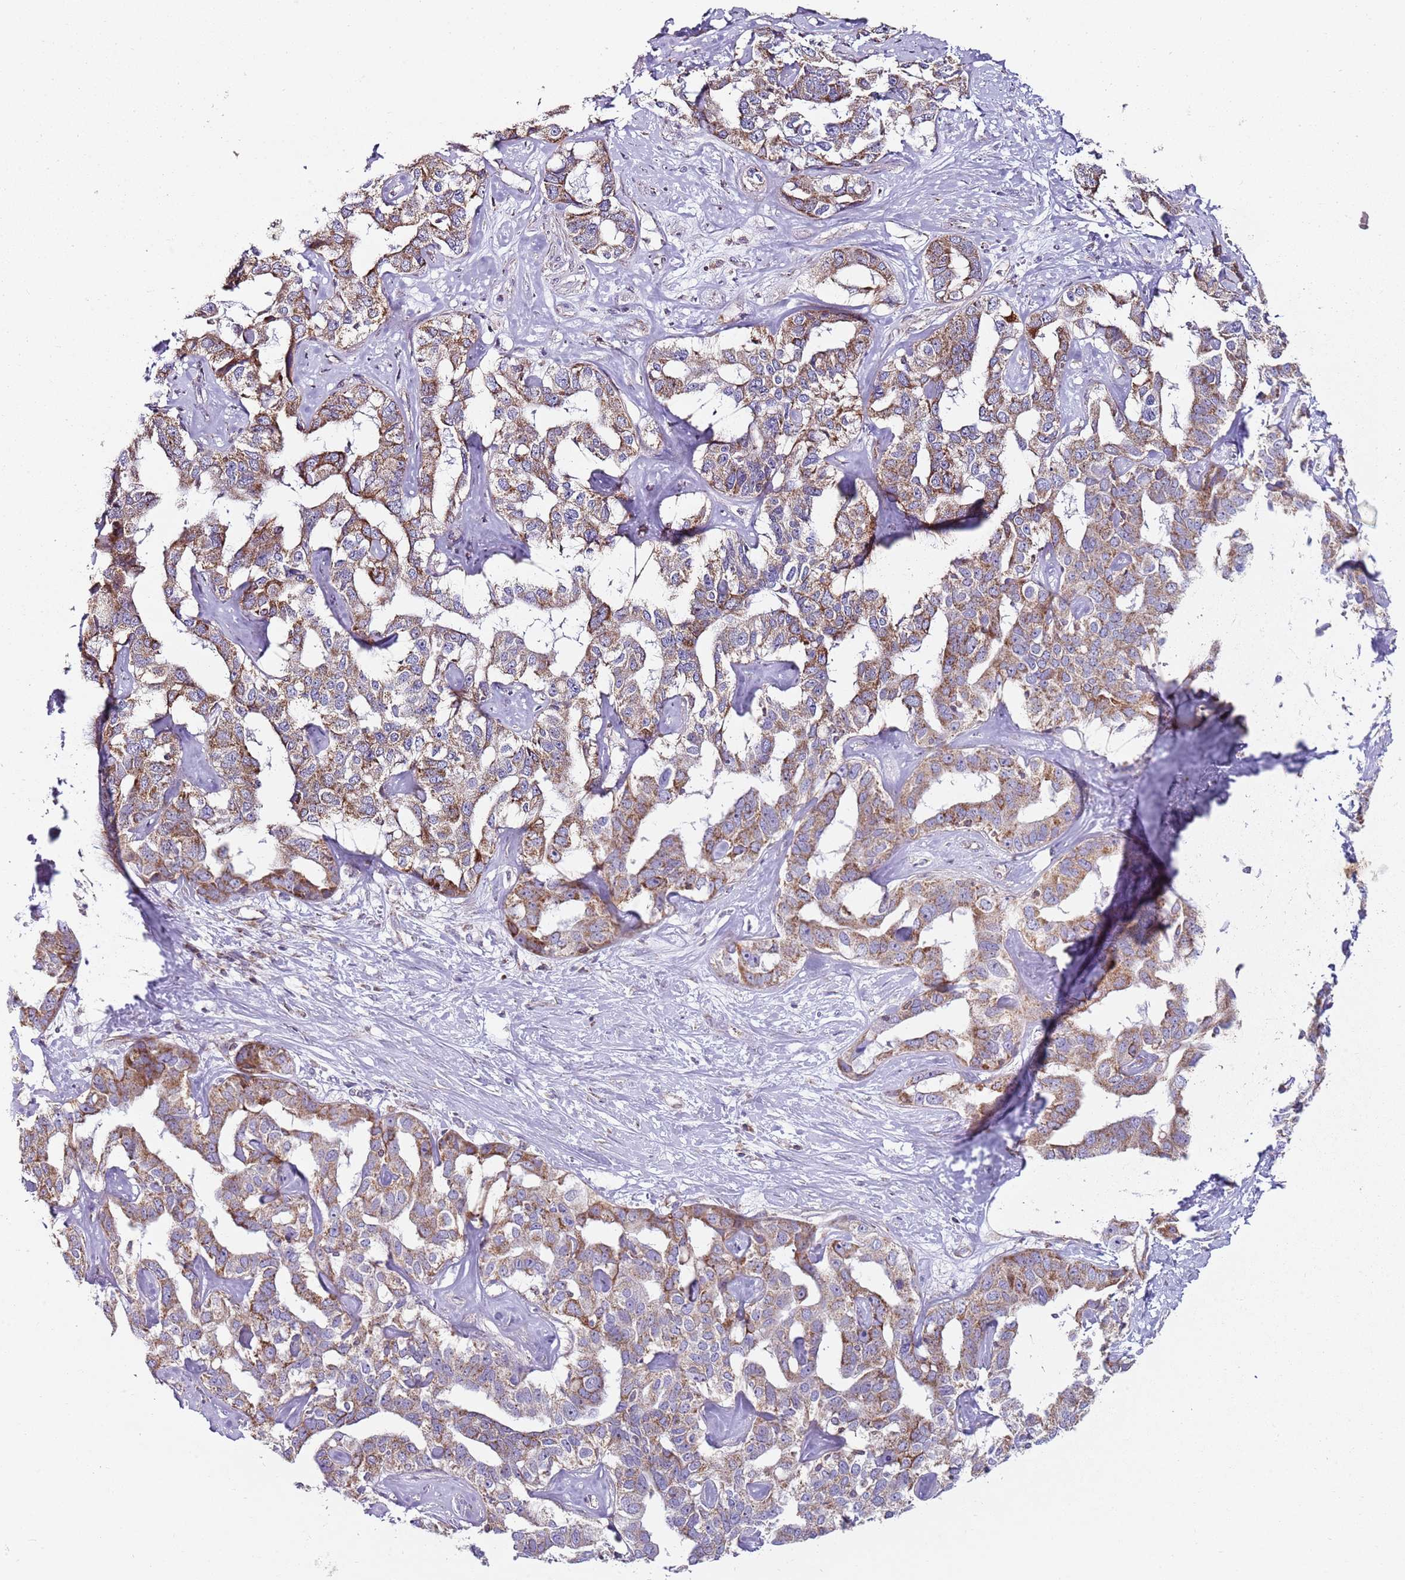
{"staining": {"intensity": "moderate", "quantity": ">75%", "location": "cytoplasmic/membranous"}, "tissue": "liver cancer", "cell_type": "Tumor cells", "image_type": "cancer", "snomed": [{"axis": "morphology", "description": "Cholangiocarcinoma"}, {"axis": "topography", "description": "Liver"}], "caption": "Immunohistochemistry micrograph of neoplastic tissue: human cholangiocarcinoma (liver) stained using immunohistochemistry reveals medium levels of moderate protein expression localized specifically in the cytoplasmic/membranous of tumor cells, appearing as a cytoplasmic/membranous brown color.", "gene": "GAS8", "patient": {"sex": "male", "age": 59}}